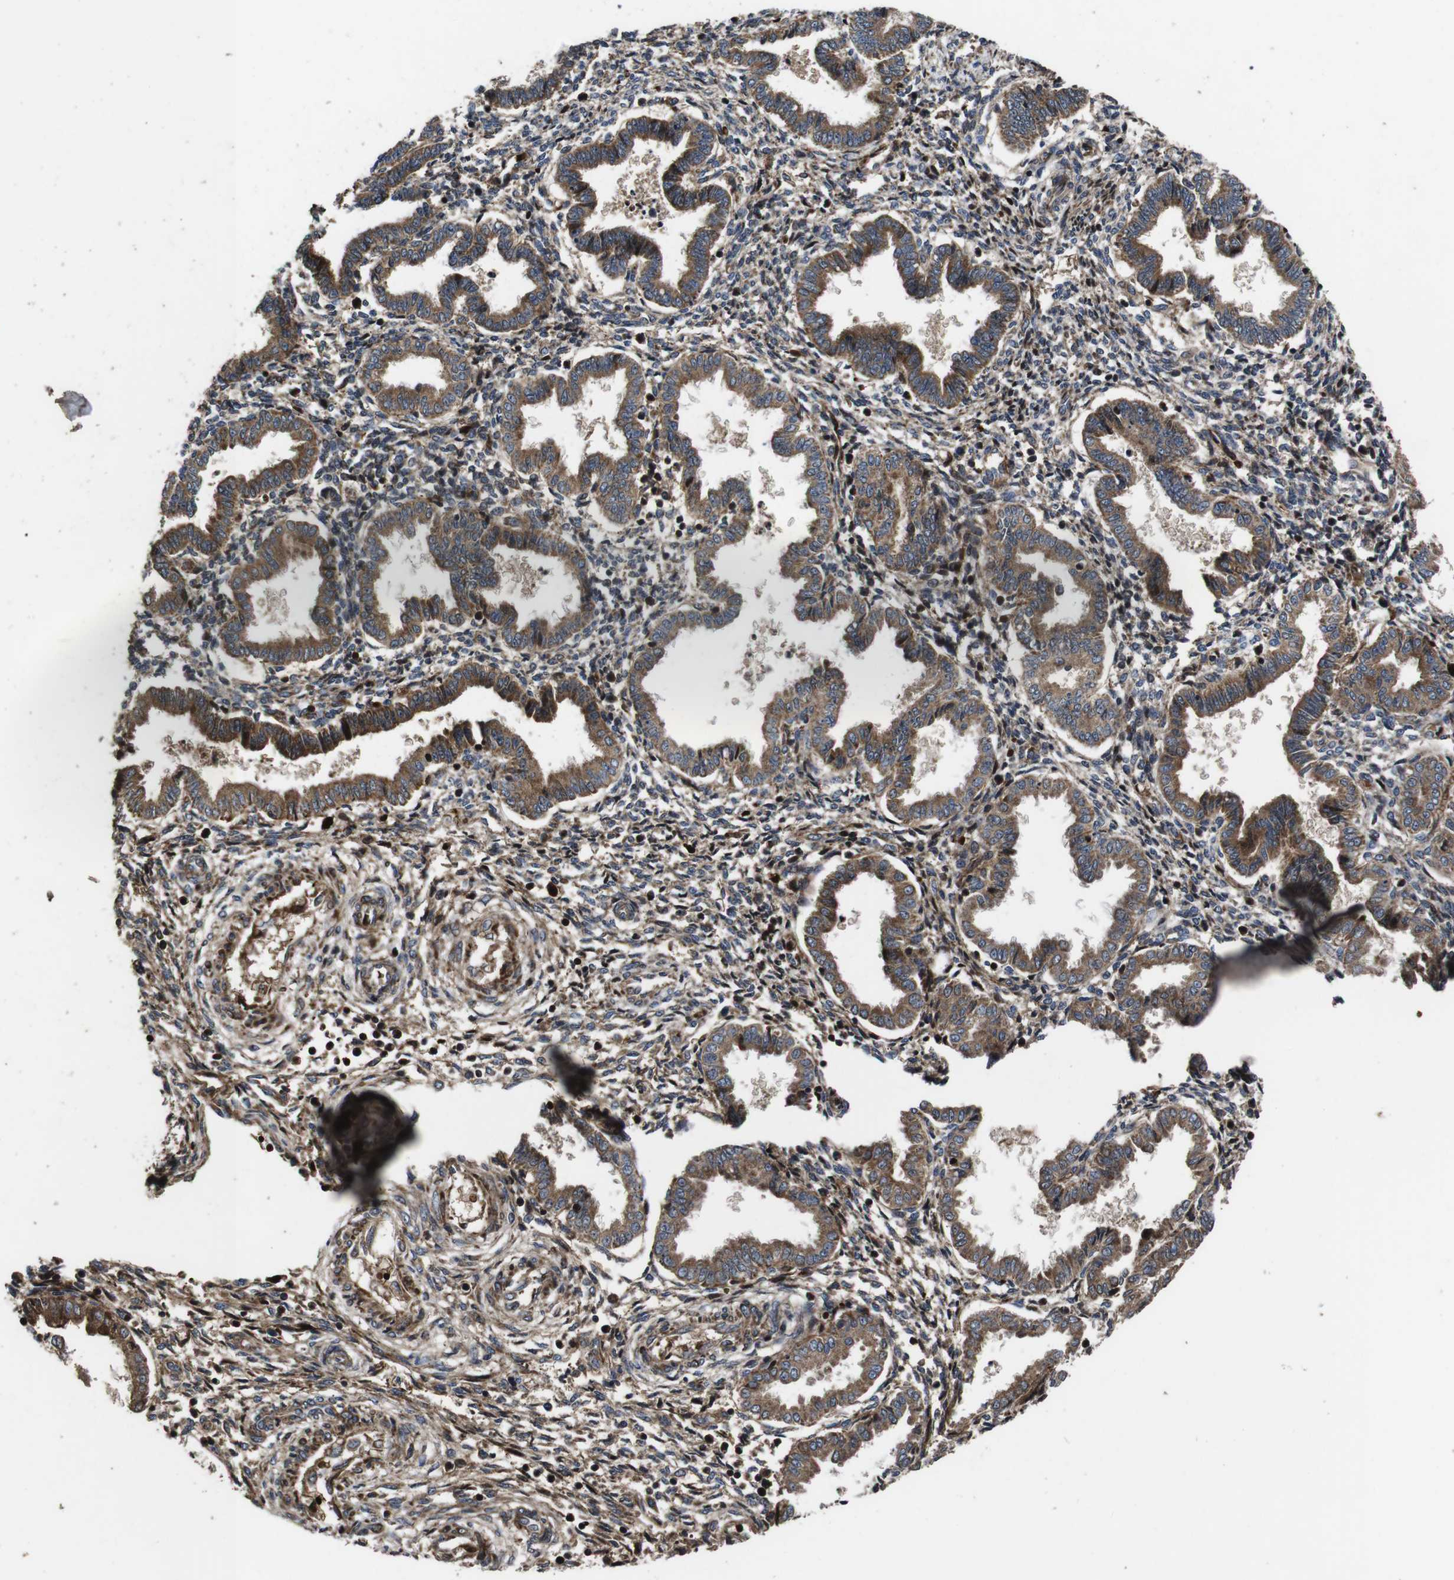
{"staining": {"intensity": "moderate", "quantity": ">75%", "location": "cytoplasmic/membranous"}, "tissue": "endometrium", "cell_type": "Cells in endometrial stroma", "image_type": "normal", "snomed": [{"axis": "morphology", "description": "Normal tissue, NOS"}, {"axis": "topography", "description": "Endometrium"}], "caption": "IHC histopathology image of normal endometrium stained for a protein (brown), which shows medium levels of moderate cytoplasmic/membranous positivity in approximately >75% of cells in endometrial stroma.", "gene": "SMYD3", "patient": {"sex": "female", "age": 33}}